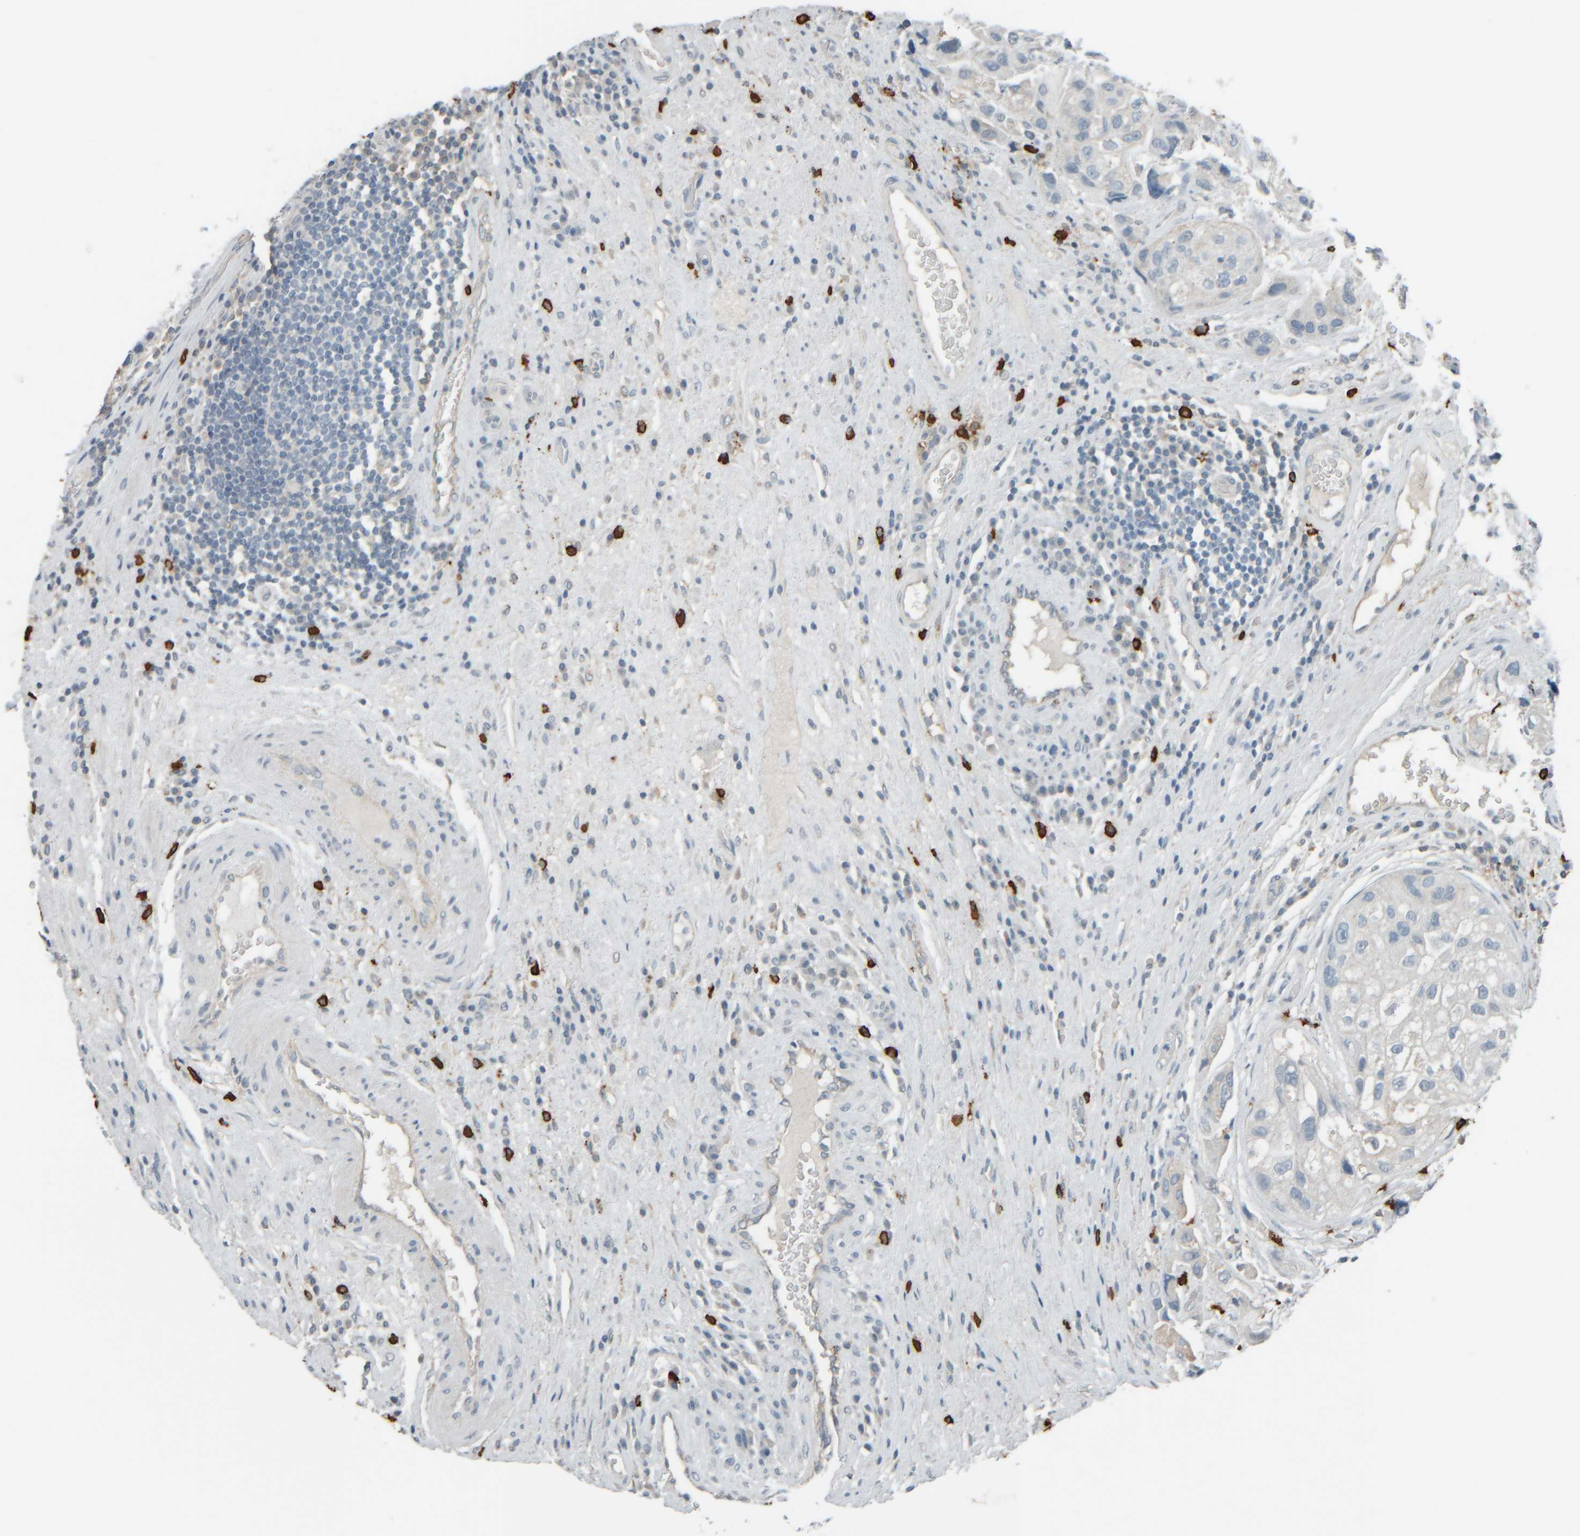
{"staining": {"intensity": "negative", "quantity": "none", "location": "none"}, "tissue": "urothelial cancer", "cell_type": "Tumor cells", "image_type": "cancer", "snomed": [{"axis": "morphology", "description": "Urothelial carcinoma, High grade"}, {"axis": "topography", "description": "Urinary bladder"}], "caption": "Immunohistochemistry micrograph of neoplastic tissue: human urothelial cancer stained with DAB (3,3'-diaminobenzidine) demonstrates no significant protein staining in tumor cells.", "gene": "TPSAB1", "patient": {"sex": "female", "age": 64}}